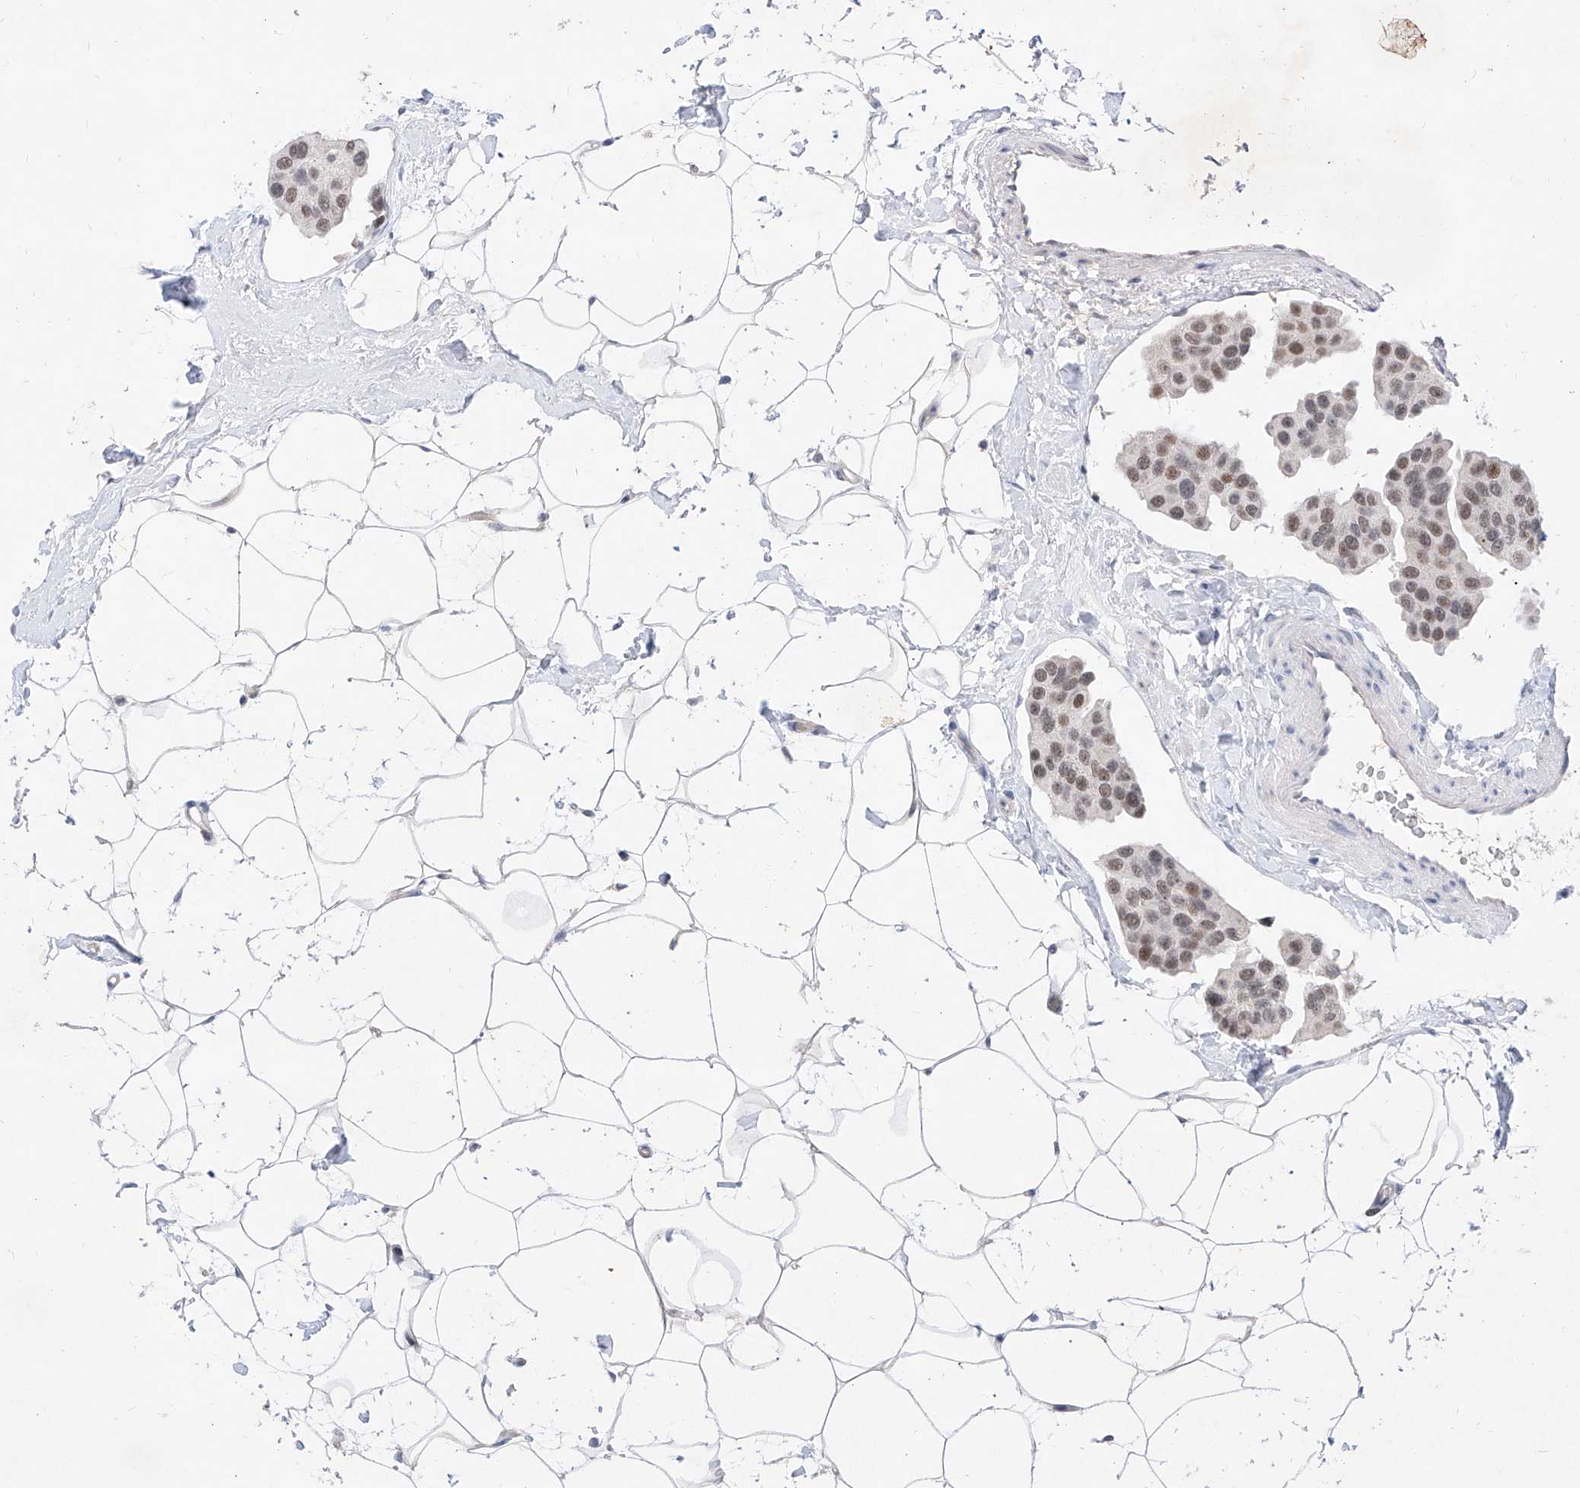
{"staining": {"intensity": "moderate", "quantity": ">75%", "location": "nuclear"}, "tissue": "breast cancer", "cell_type": "Tumor cells", "image_type": "cancer", "snomed": [{"axis": "morphology", "description": "Normal tissue, NOS"}, {"axis": "morphology", "description": "Duct carcinoma"}, {"axis": "topography", "description": "Breast"}], "caption": "Immunohistochemistry (DAB (3,3'-diaminobenzidine)) staining of breast intraductal carcinoma reveals moderate nuclear protein staining in about >75% of tumor cells. The protein is shown in brown color, while the nuclei are stained blue.", "gene": "BPTF", "patient": {"sex": "female", "age": 39}}